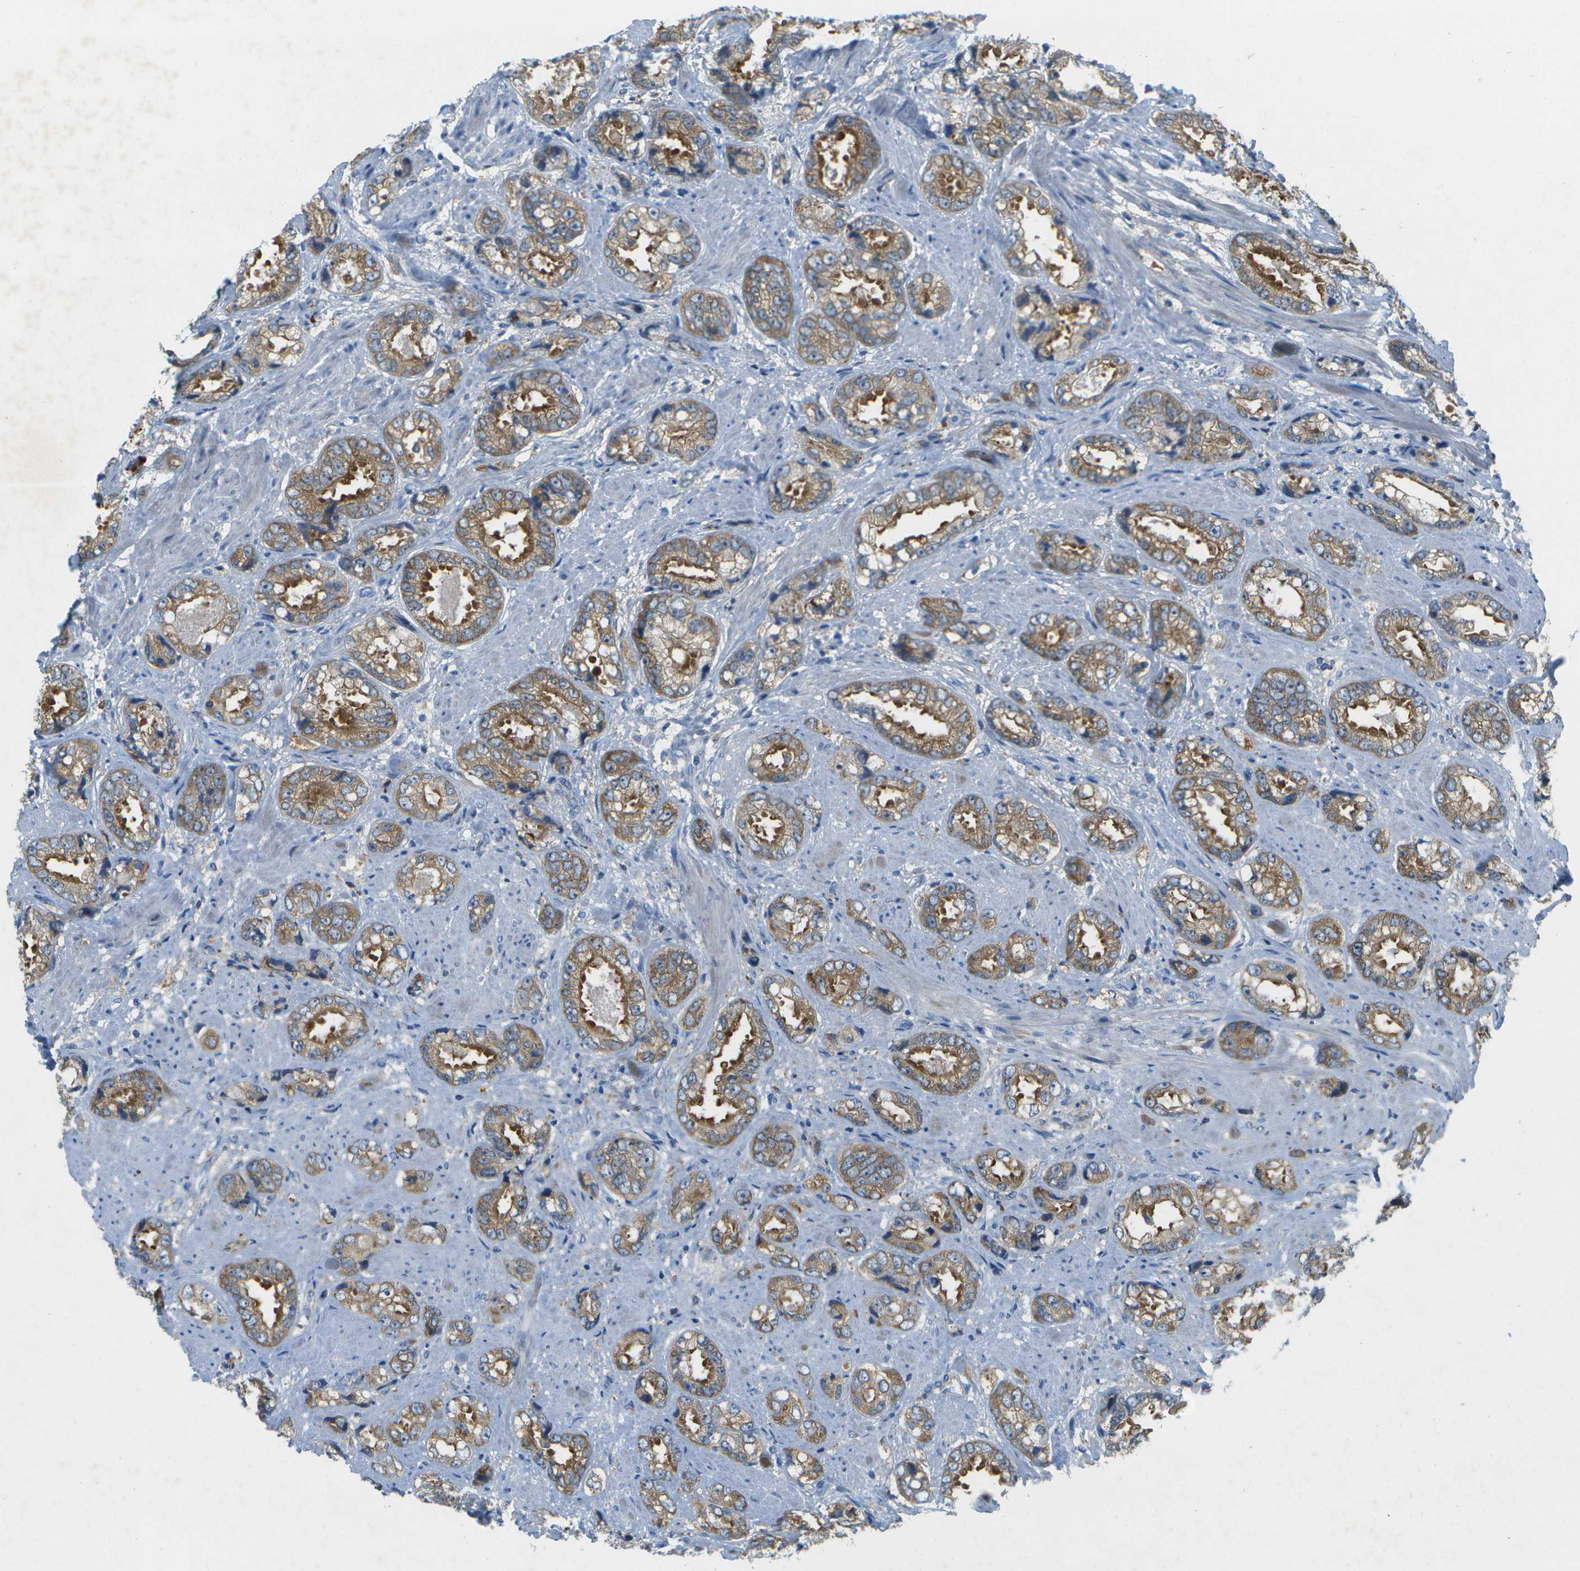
{"staining": {"intensity": "strong", "quantity": ">75%", "location": "cytoplasmic/membranous"}, "tissue": "prostate cancer", "cell_type": "Tumor cells", "image_type": "cancer", "snomed": [{"axis": "morphology", "description": "Adenocarcinoma, High grade"}, {"axis": "topography", "description": "Prostate"}], "caption": "Protein expression analysis of human prostate adenocarcinoma (high-grade) reveals strong cytoplasmic/membranous expression in about >75% of tumor cells. Using DAB (brown) and hematoxylin (blue) stains, captured at high magnification using brightfield microscopy.", "gene": "WNK2", "patient": {"sex": "male", "age": 61}}